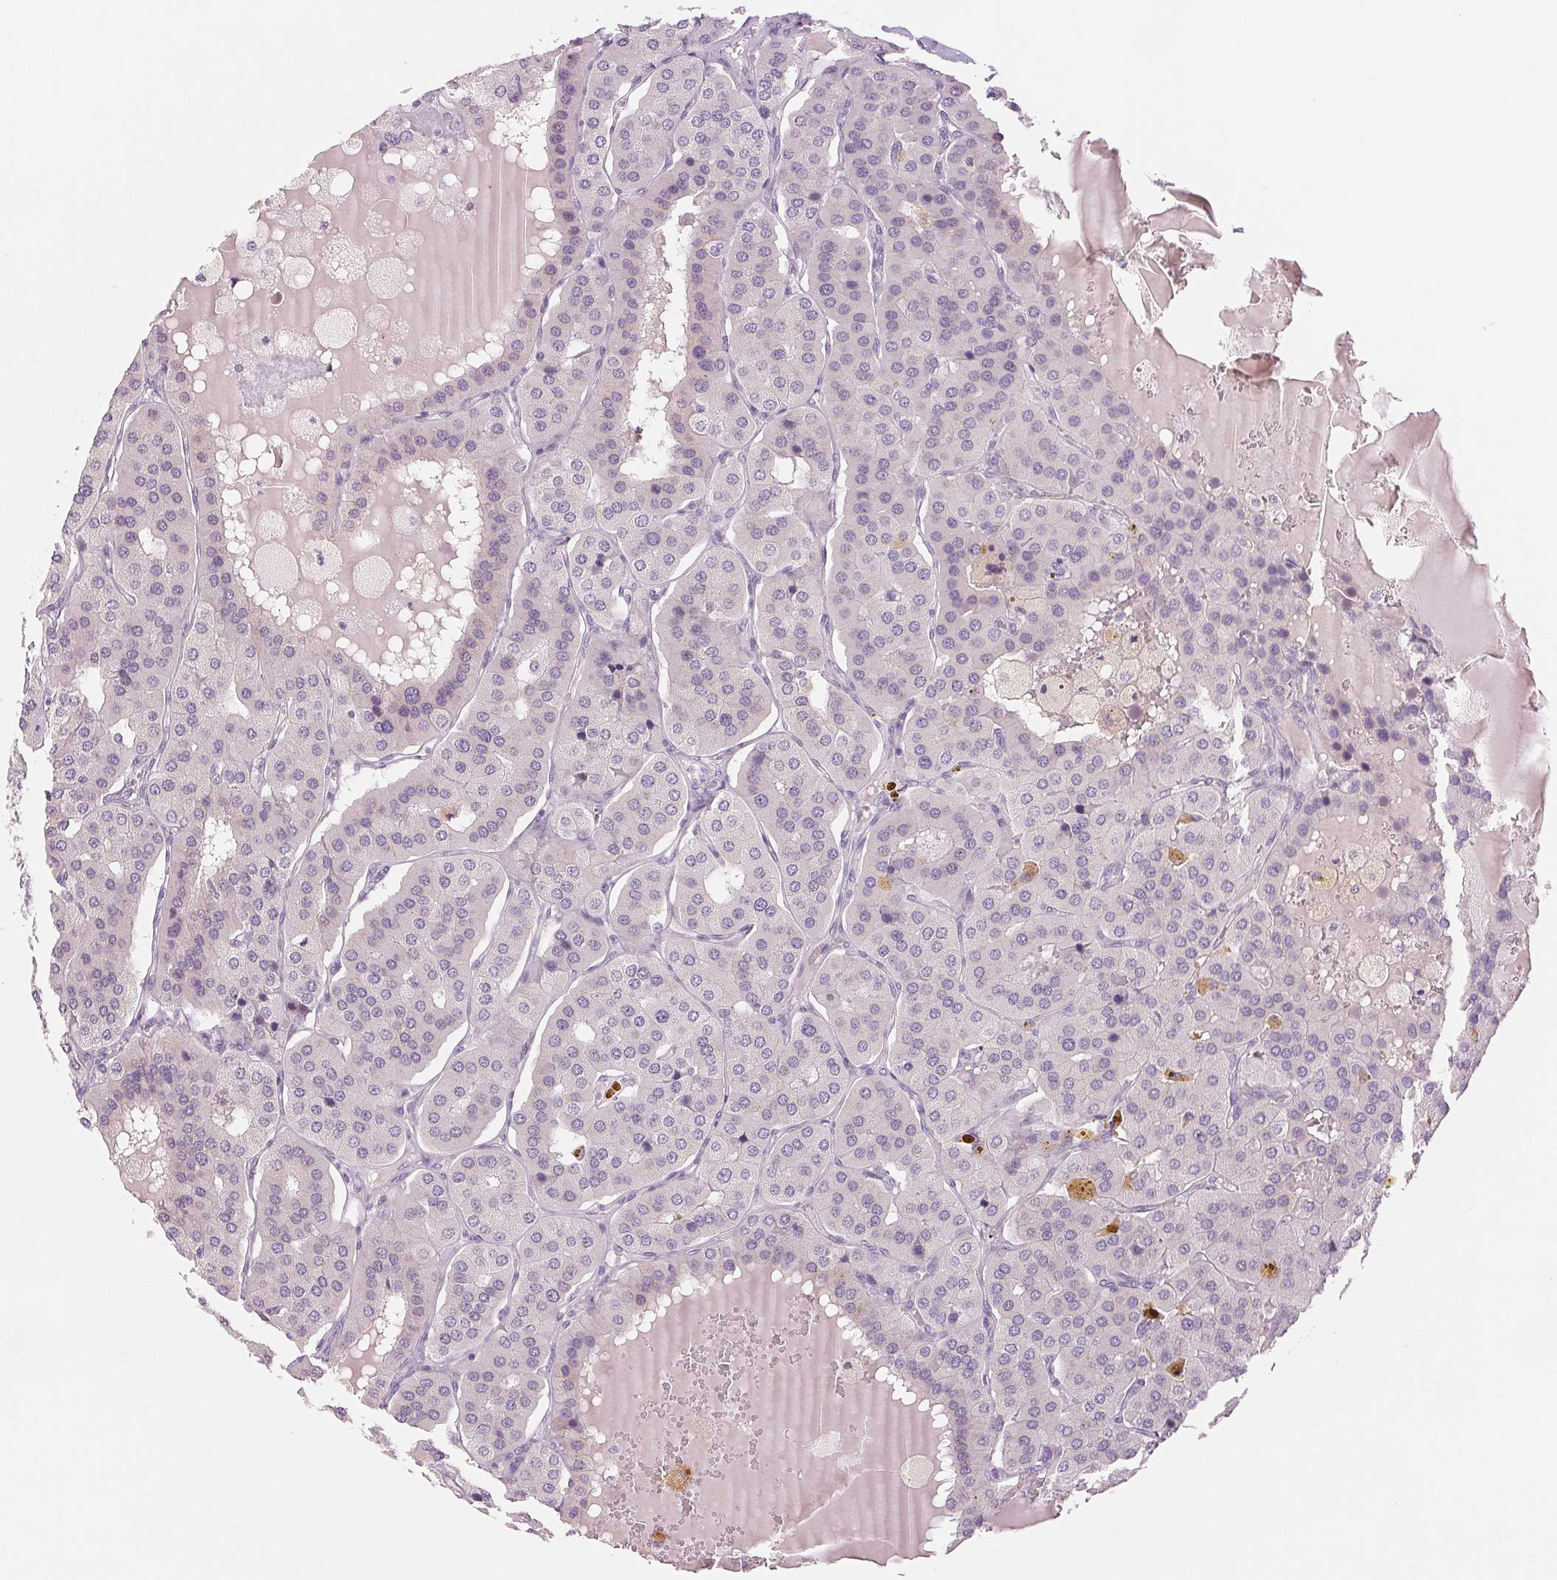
{"staining": {"intensity": "negative", "quantity": "none", "location": "none"}, "tissue": "parathyroid gland", "cell_type": "Glandular cells", "image_type": "normal", "snomed": [{"axis": "morphology", "description": "Normal tissue, NOS"}, {"axis": "morphology", "description": "Adenoma, NOS"}, {"axis": "topography", "description": "Parathyroid gland"}], "caption": "This is an IHC micrograph of benign human parathyroid gland. There is no staining in glandular cells.", "gene": "EHHADH", "patient": {"sex": "female", "age": 86}}